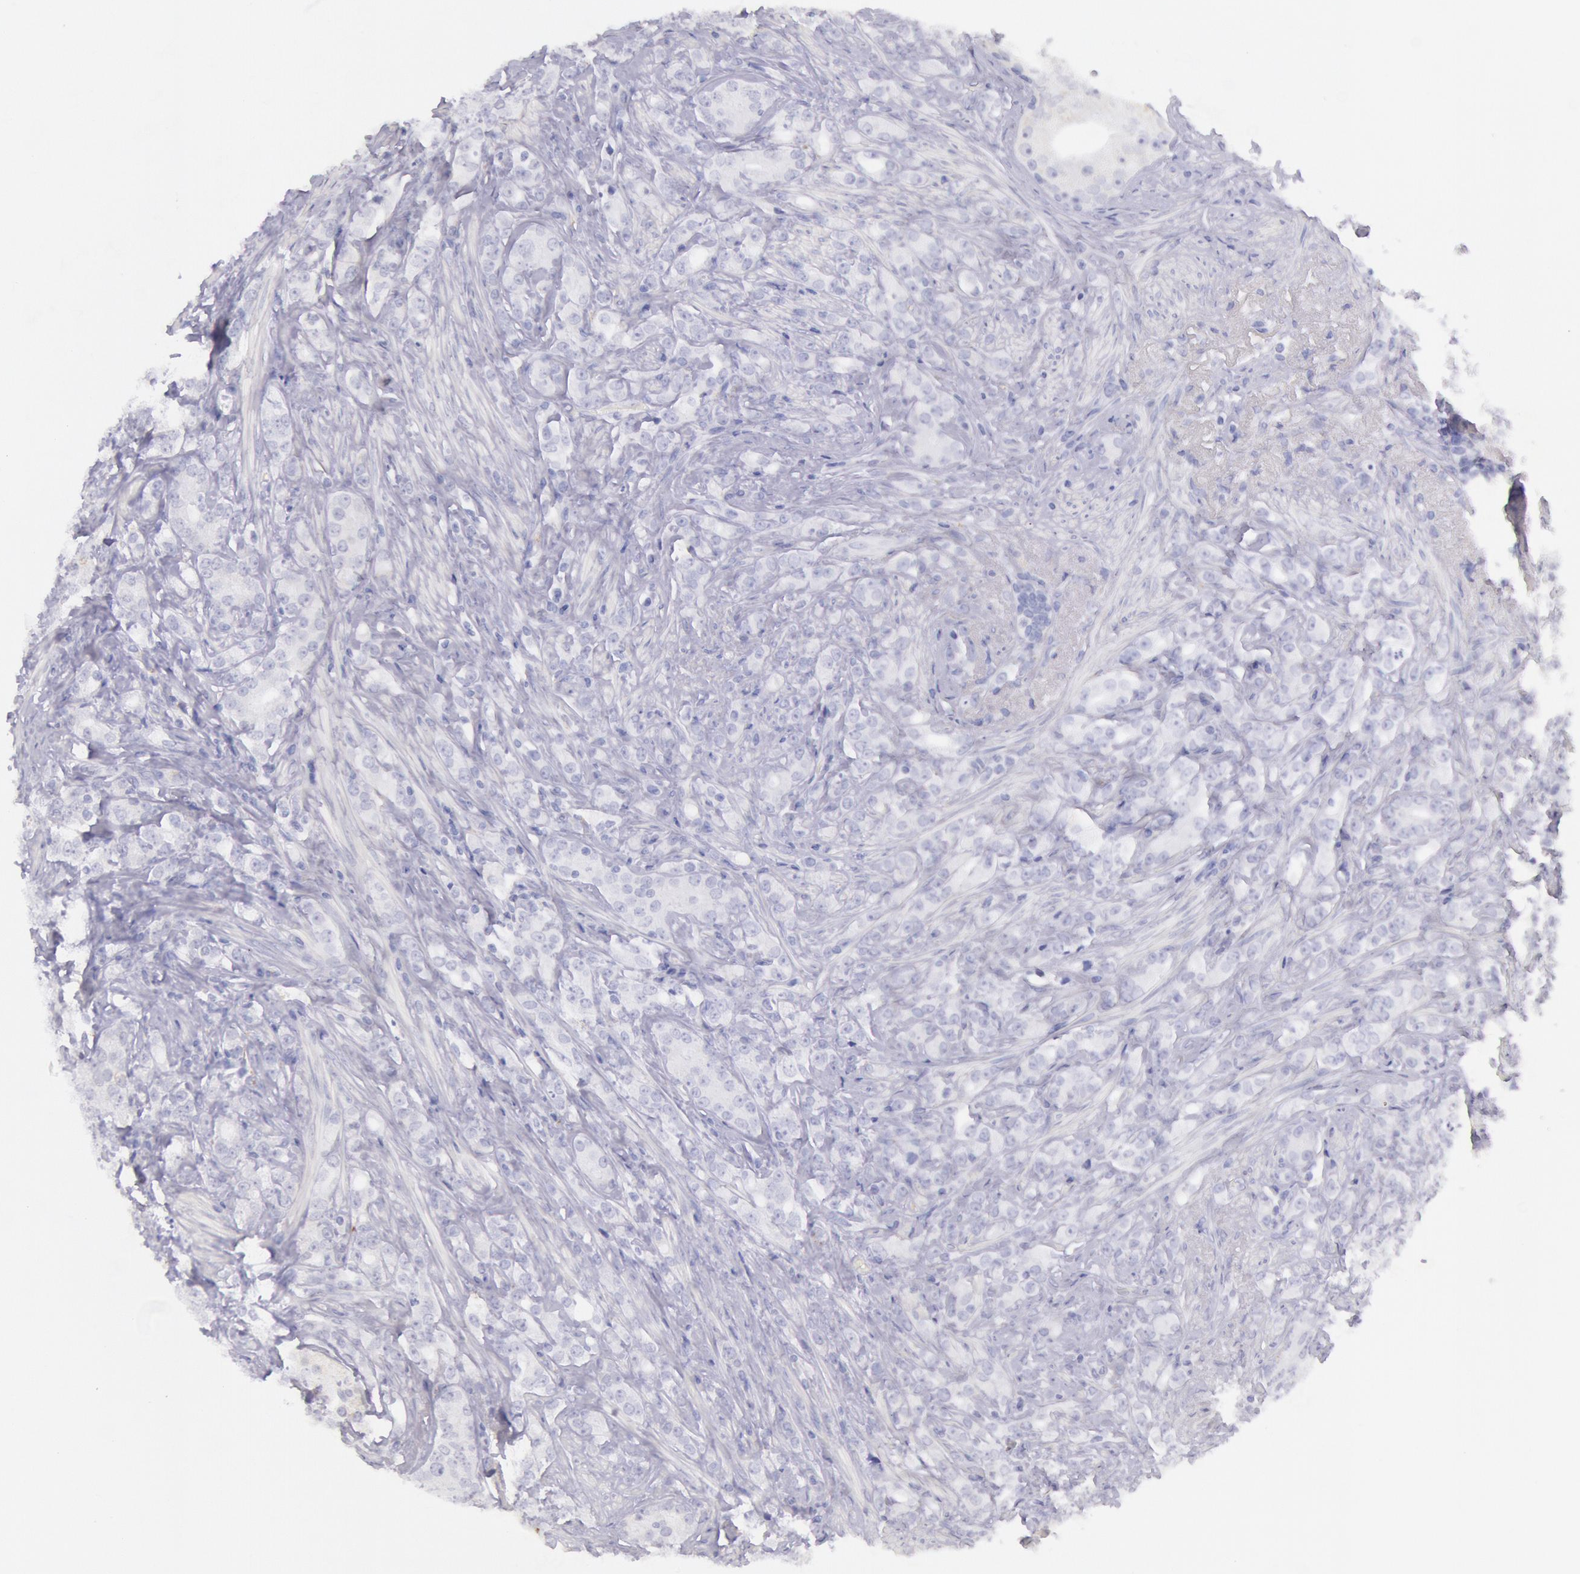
{"staining": {"intensity": "negative", "quantity": "none", "location": "none"}, "tissue": "prostate cancer", "cell_type": "Tumor cells", "image_type": "cancer", "snomed": [{"axis": "morphology", "description": "Adenocarcinoma, Medium grade"}, {"axis": "topography", "description": "Prostate"}], "caption": "A high-resolution image shows immunohistochemistry (IHC) staining of medium-grade adenocarcinoma (prostate), which shows no significant positivity in tumor cells.", "gene": "FRMD6", "patient": {"sex": "male", "age": 59}}